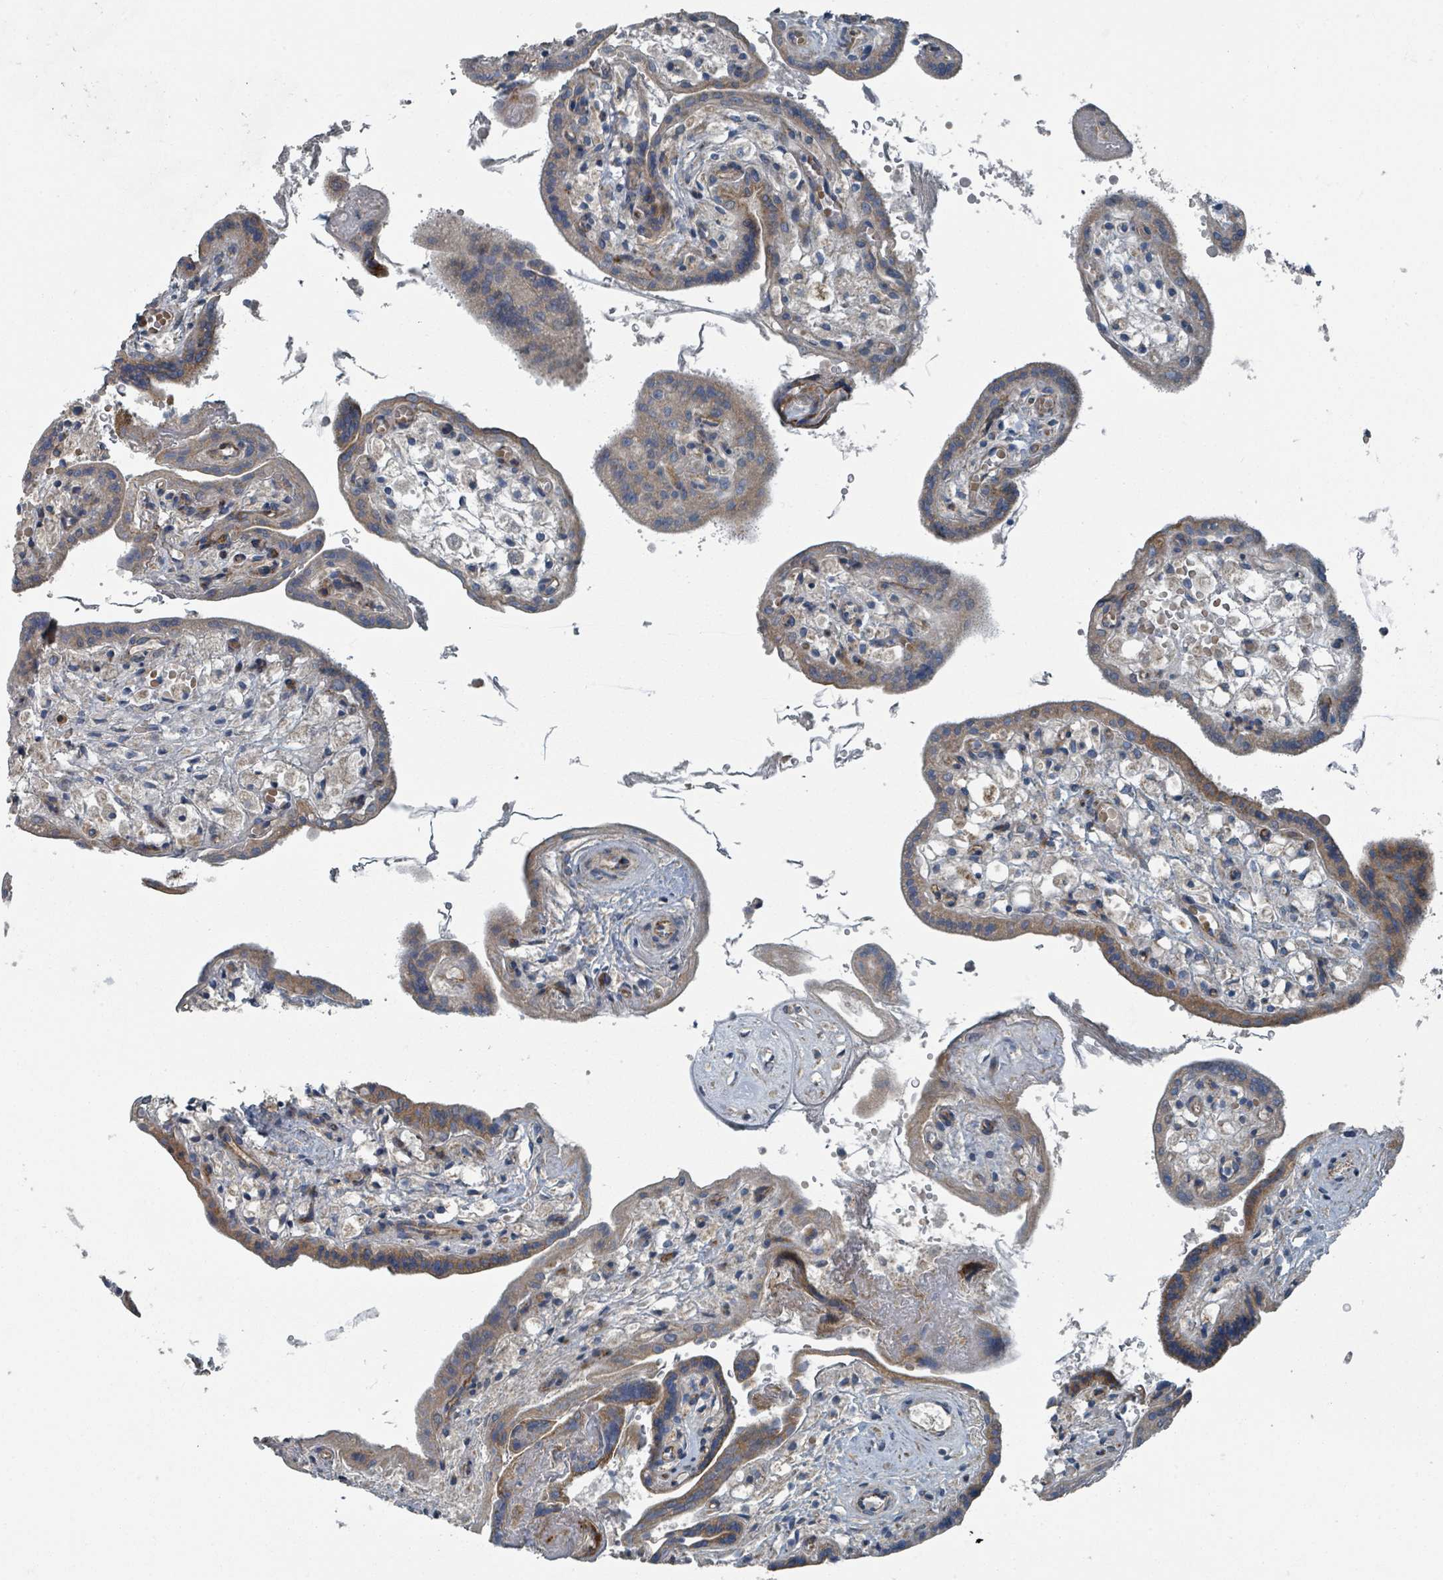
{"staining": {"intensity": "moderate", "quantity": ">75%", "location": "cytoplasmic/membranous"}, "tissue": "placenta", "cell_type": "Trophoblastic cells", "image_type": "normal", "snomed": [{"axis": "morphology", "description": "Normal tissue, NOS"}, {"axis": "topography", "description": "Placenta"}], "caption": "A medium amount of moderate cytoplasmic/membranous staining is seen in about >75% of trophoblastic cells in benign placenta.", "gene": "DIPK2A", "patient": {"sex": "female", "age": 37}}